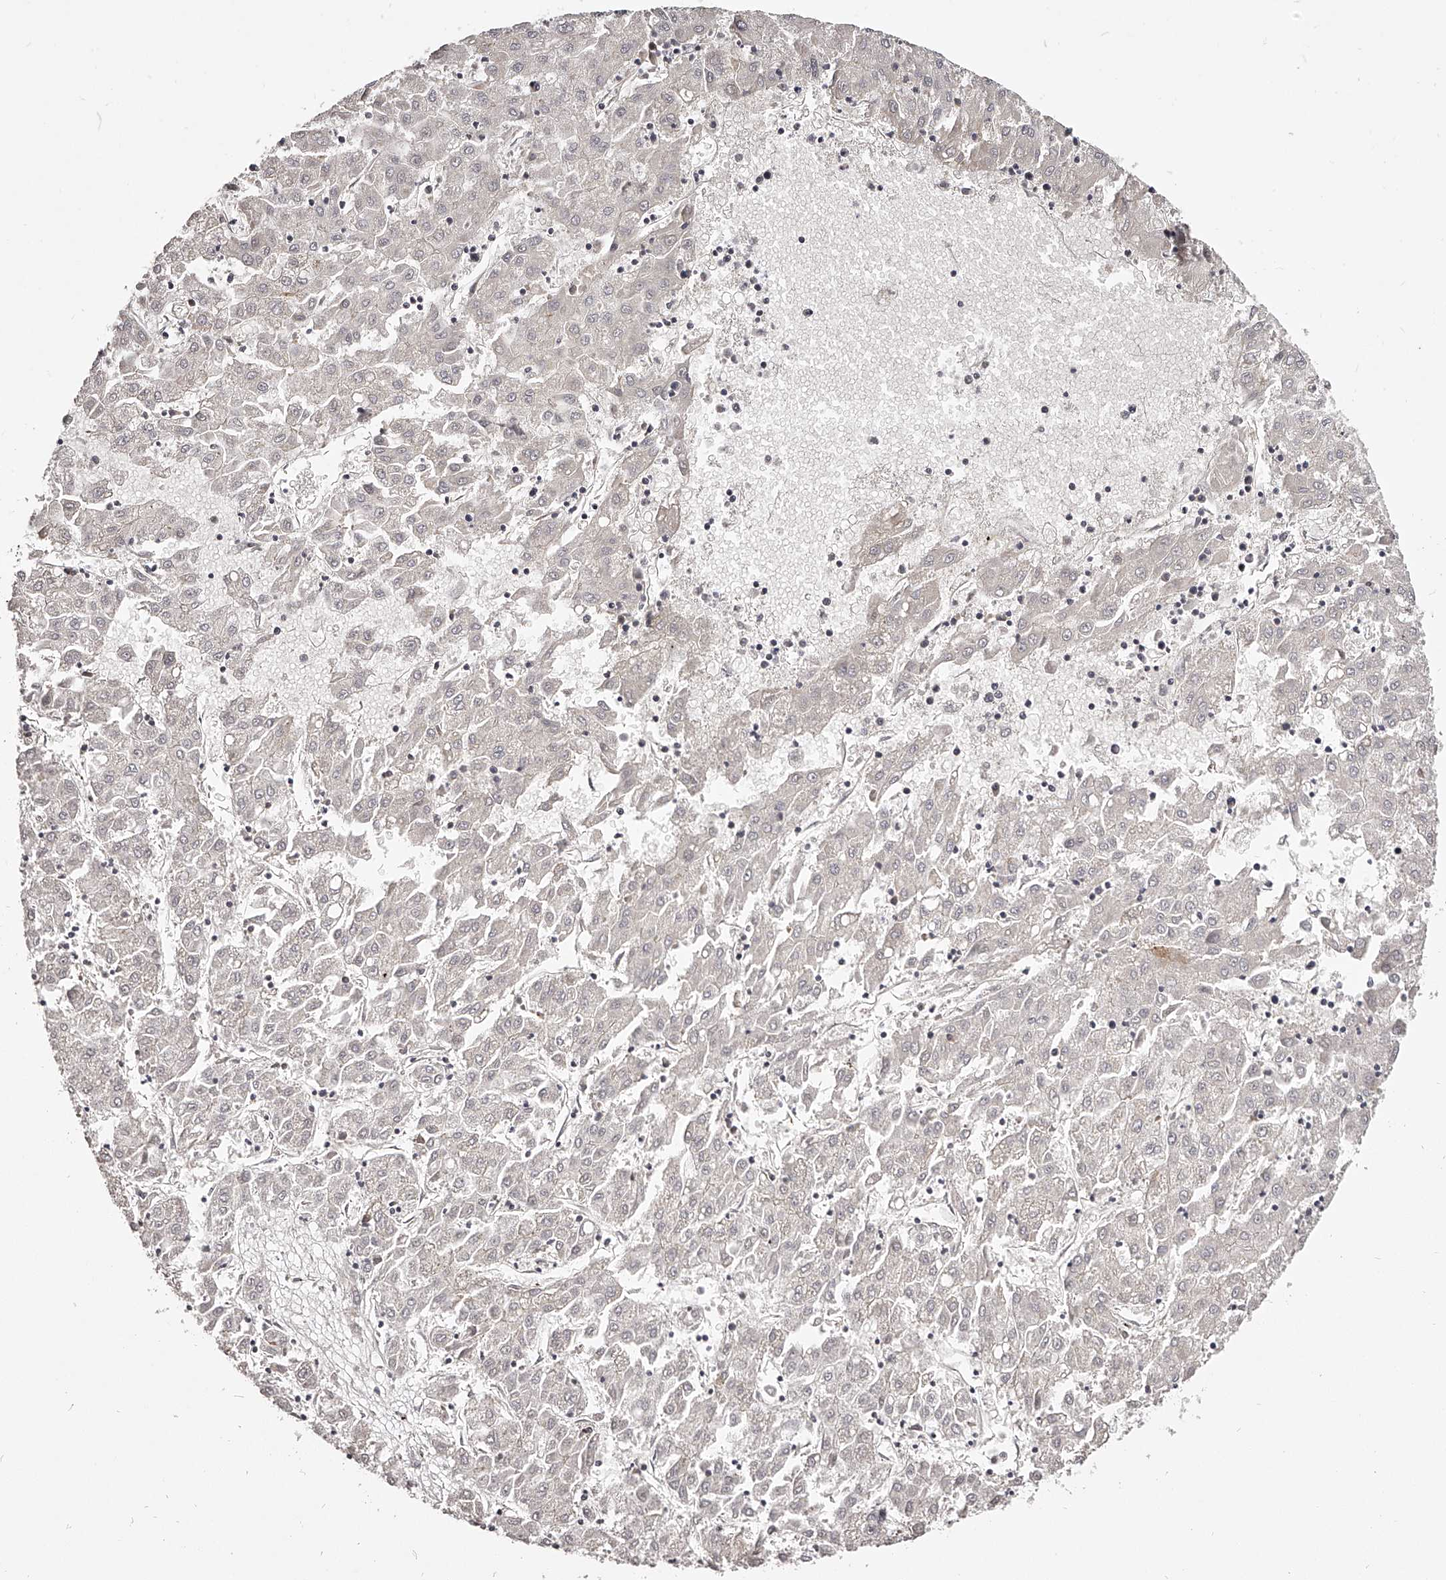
{"staining": {"intensity": "negative", "quantity": "none", "location": "none"}, "tissue": "liver cancer", "cell_type": "Tumor cells", "image_type": "cancer", "snomed": [{"axis": "morphology", "description": "Carcinoma, Hepatocellular, NOS"}, {"axis": "topography", "description": "Liver"}], "caption": "Tumor cells are negative for protein expression in human liver cancer (hepatocellular carcinoma). (DAB IHC, high magnification).", "gene": "ZNF789", "patient": {"sex": "male", "age": 72}}